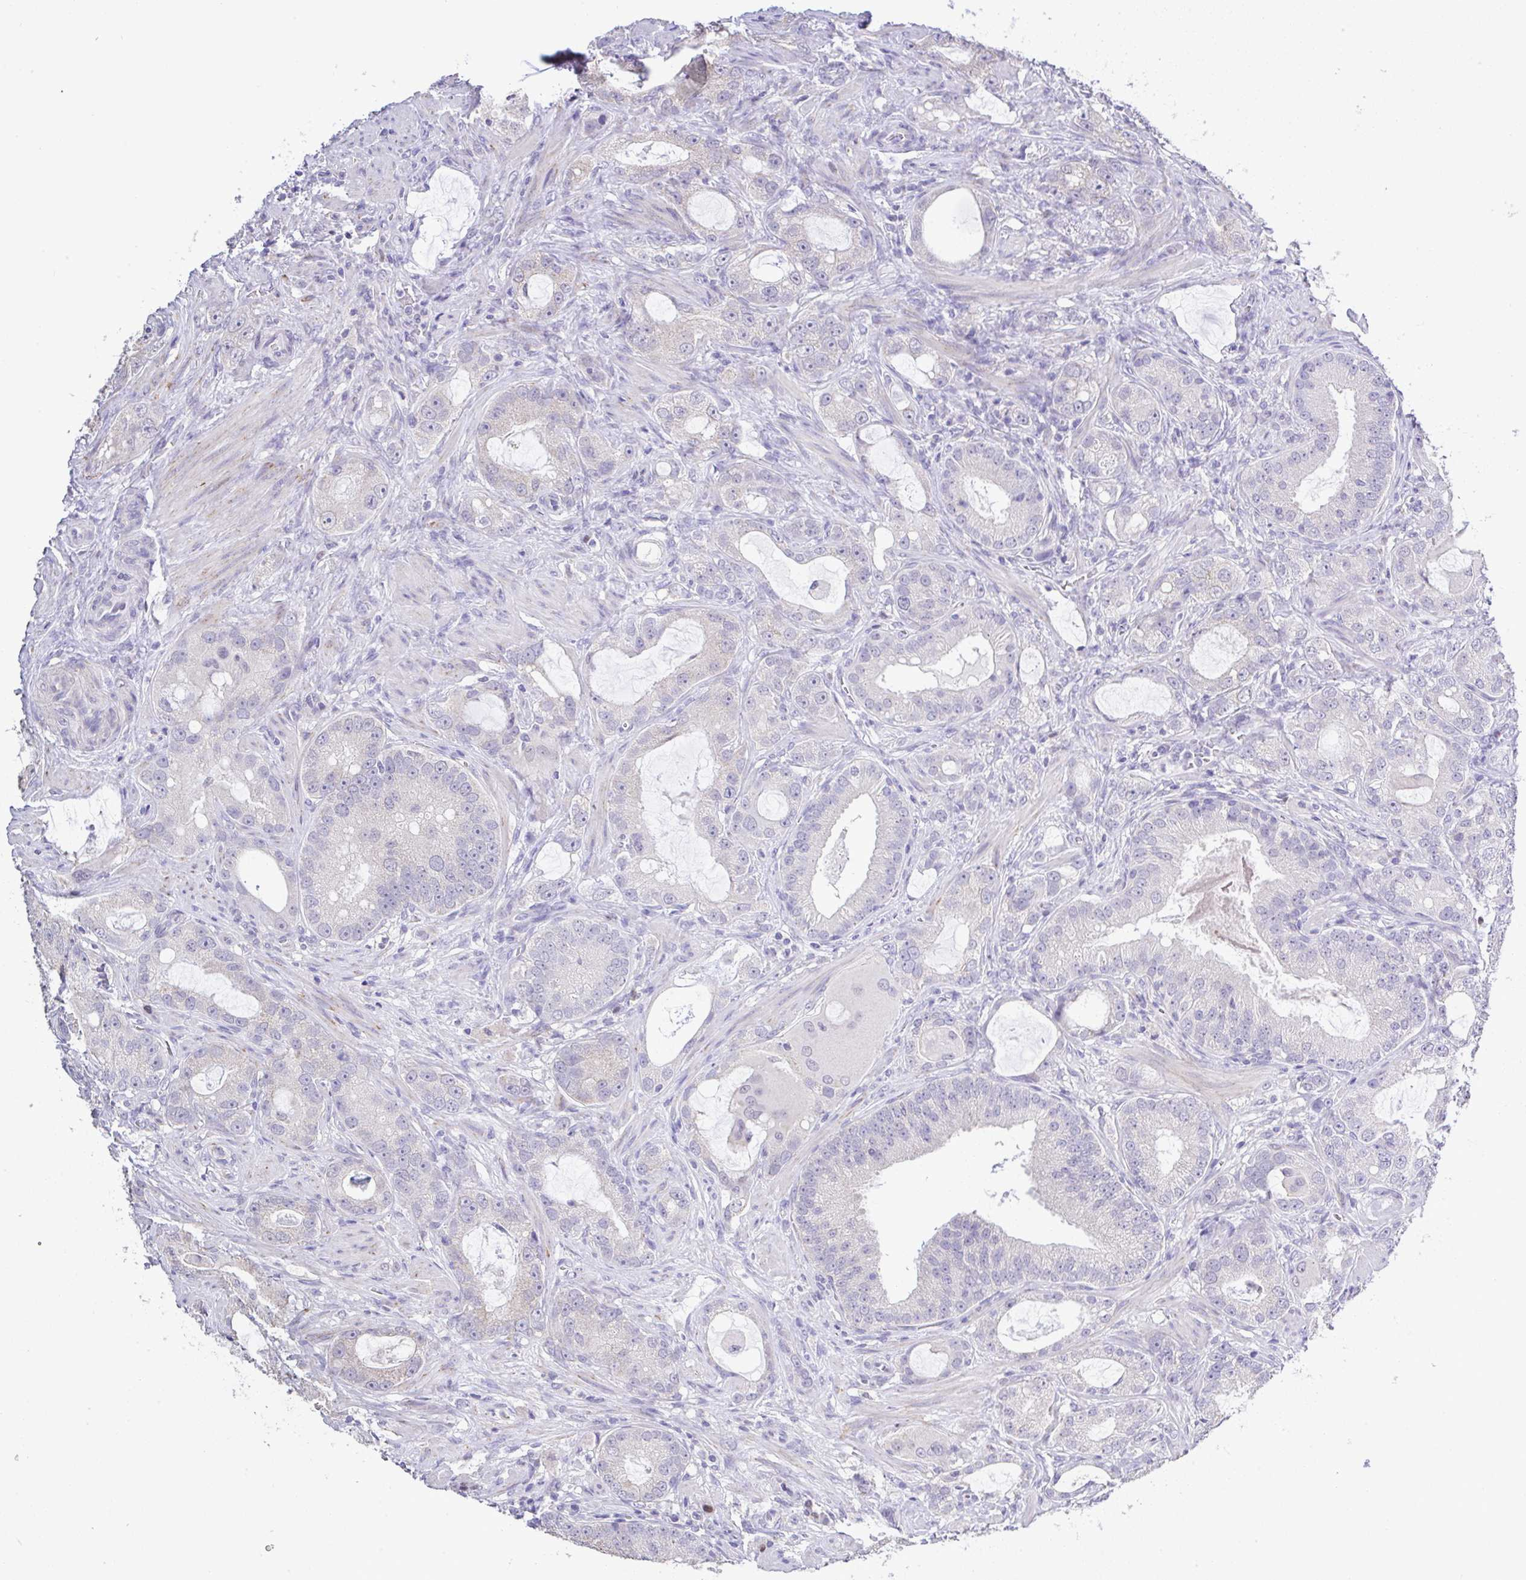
{"staining": {"intensity": "negative", "quantity": "none", "location": "none"}, "tissue": "prostate cancer", "cell_type": "Tumor cells", "image_type": "cancer", "snomed": [{"axis": "morphology", "description": "Adenocarcinoma, High grade"}, {"axis": "topography", "description": "Prostate"}], "caption": "Human adenocarcinoma (high-grade) (prostate) stained for a protein using IHC demonstrates no staining in tumor cells.", "gene": "CTU1", "patient": {"sex": "male", "age": 65}}